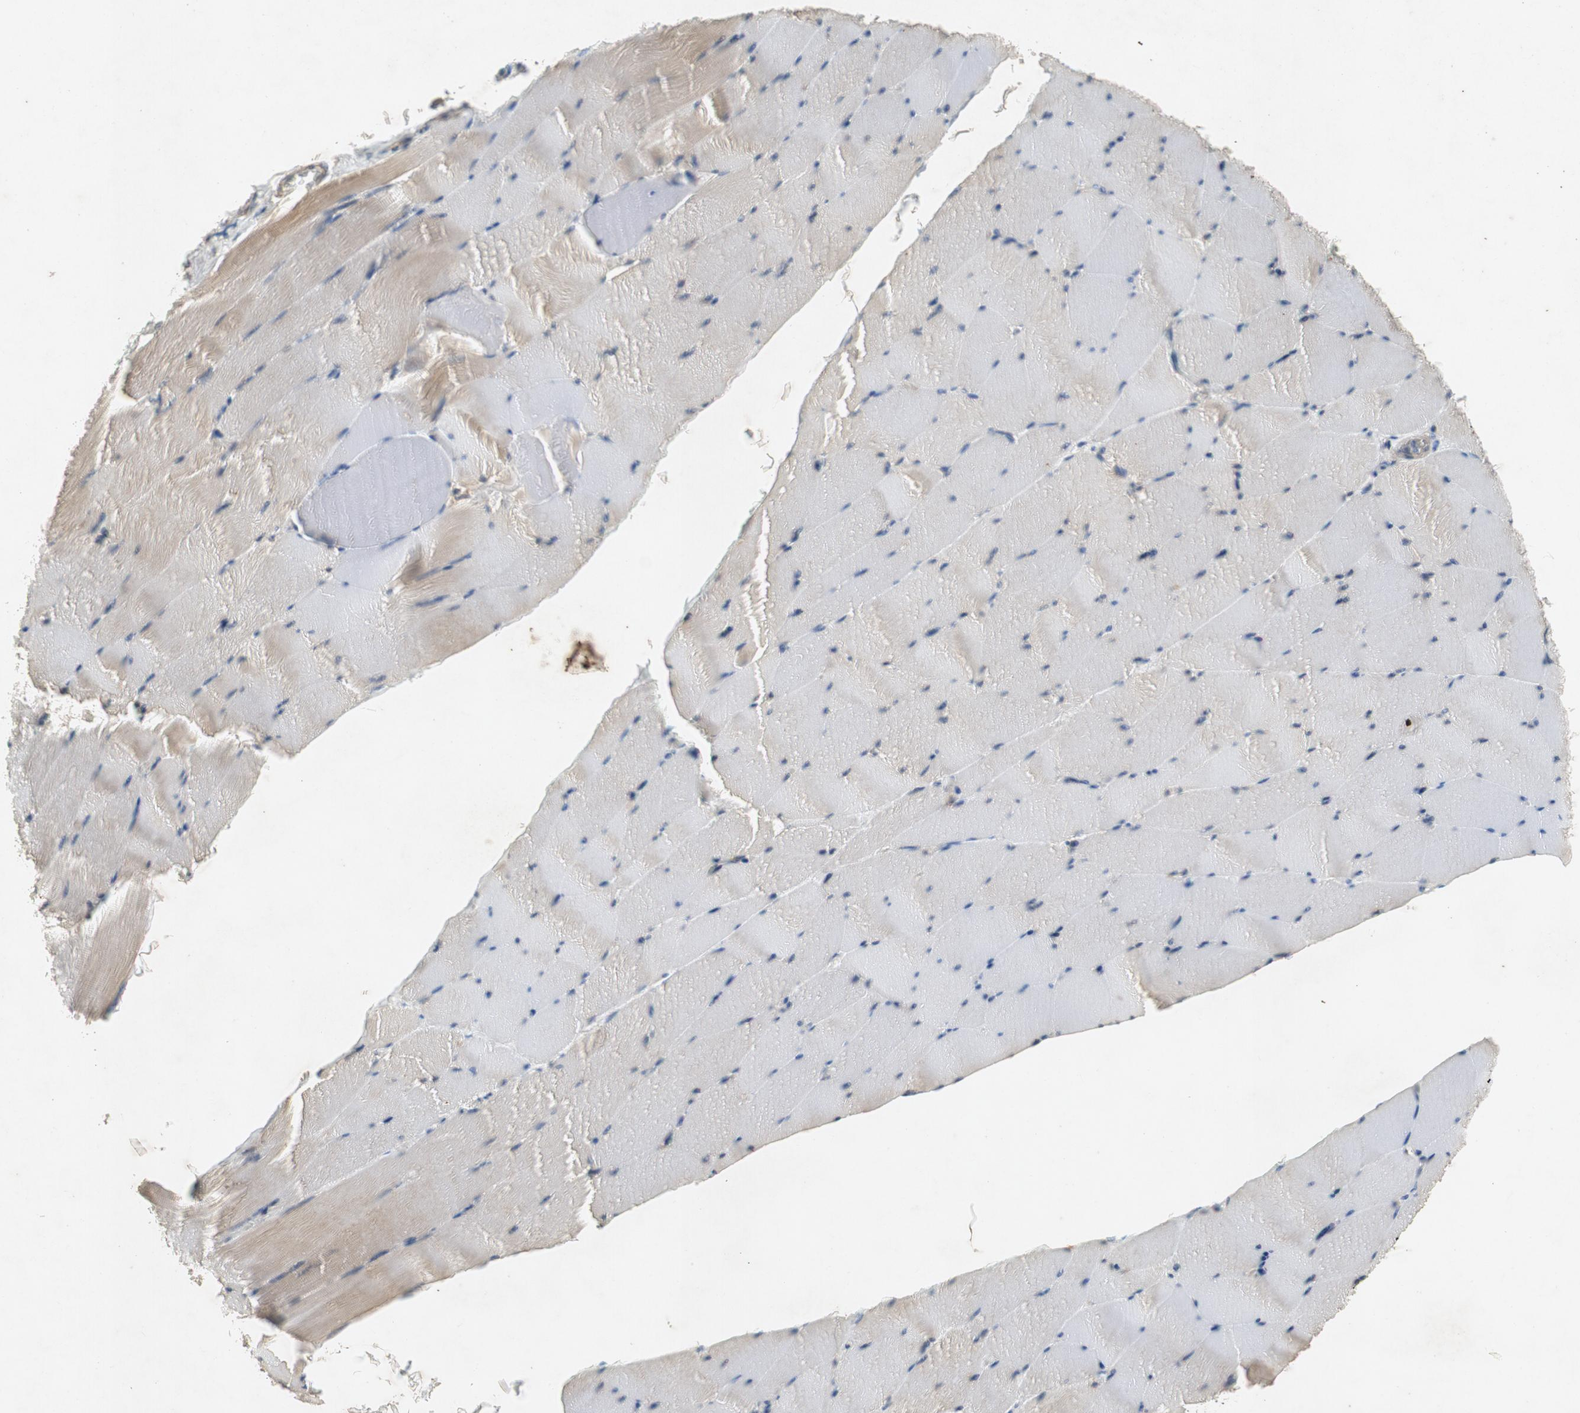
{"staining": {"intensity": "weak", "quantity": "25%-75%", "location": "cytoplasmic/membranous"}, "tissue": "skeletal muscle", "cell_type": "Myocytes", "image_type": "normal", "snomed": [{"axis": "morphology", "description": "Normal tissue, NOS"}, {"axis": "topography", "description": "Skeletal muscle"}], "caption": "Protein staining displays weak cytoplasmic/membranous positivity in about 25%-75% of myocytes in benign skeletal muscle. (brown staining indicates protein expression, while blue staining denotes nuclei).", "gene": "ATP2C1", "patient": {"sex": "male", "age": 62}}